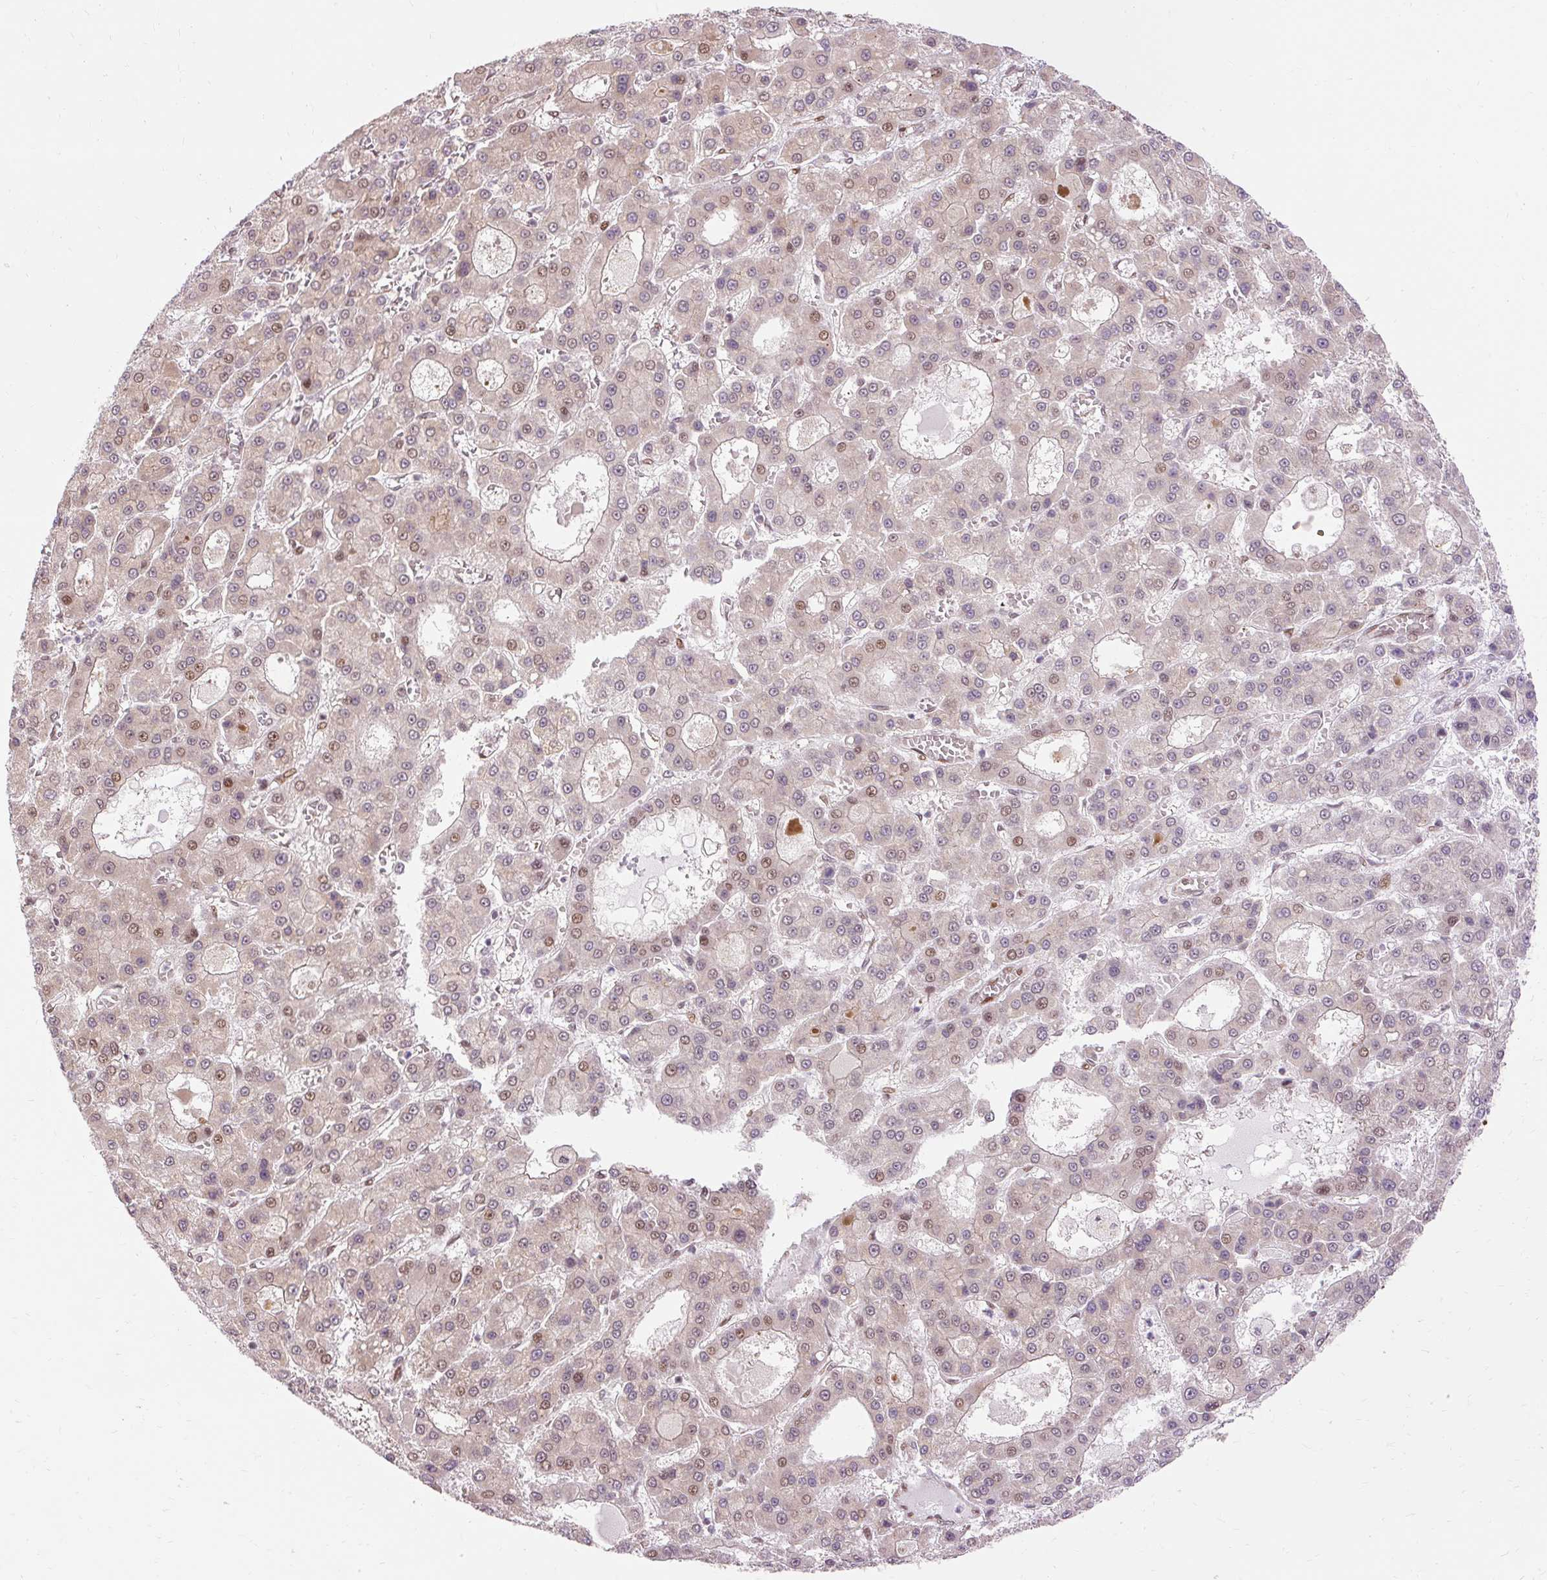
{"staining": {"intensity": "weak", "quantity": "25%-75%", "location": "nuclear"}, "tissue": "liver cancer", "cell_type": "Tumor cells", "image_type": "cancer", "snomed": [{"axis": "morphology", "description": "Carcinoma, Hepatocellular, NOS"}, {"axis": "topography", "description": "Liver"}], "caption": "Liver cancer (hepatocellular carcinoma) stained for a protein (brown) shows weak nuclear positive expression in about 25%-75% of tumor cells.", "gene": "MECOM", "patient": {"sex": "male", "age": 70}}